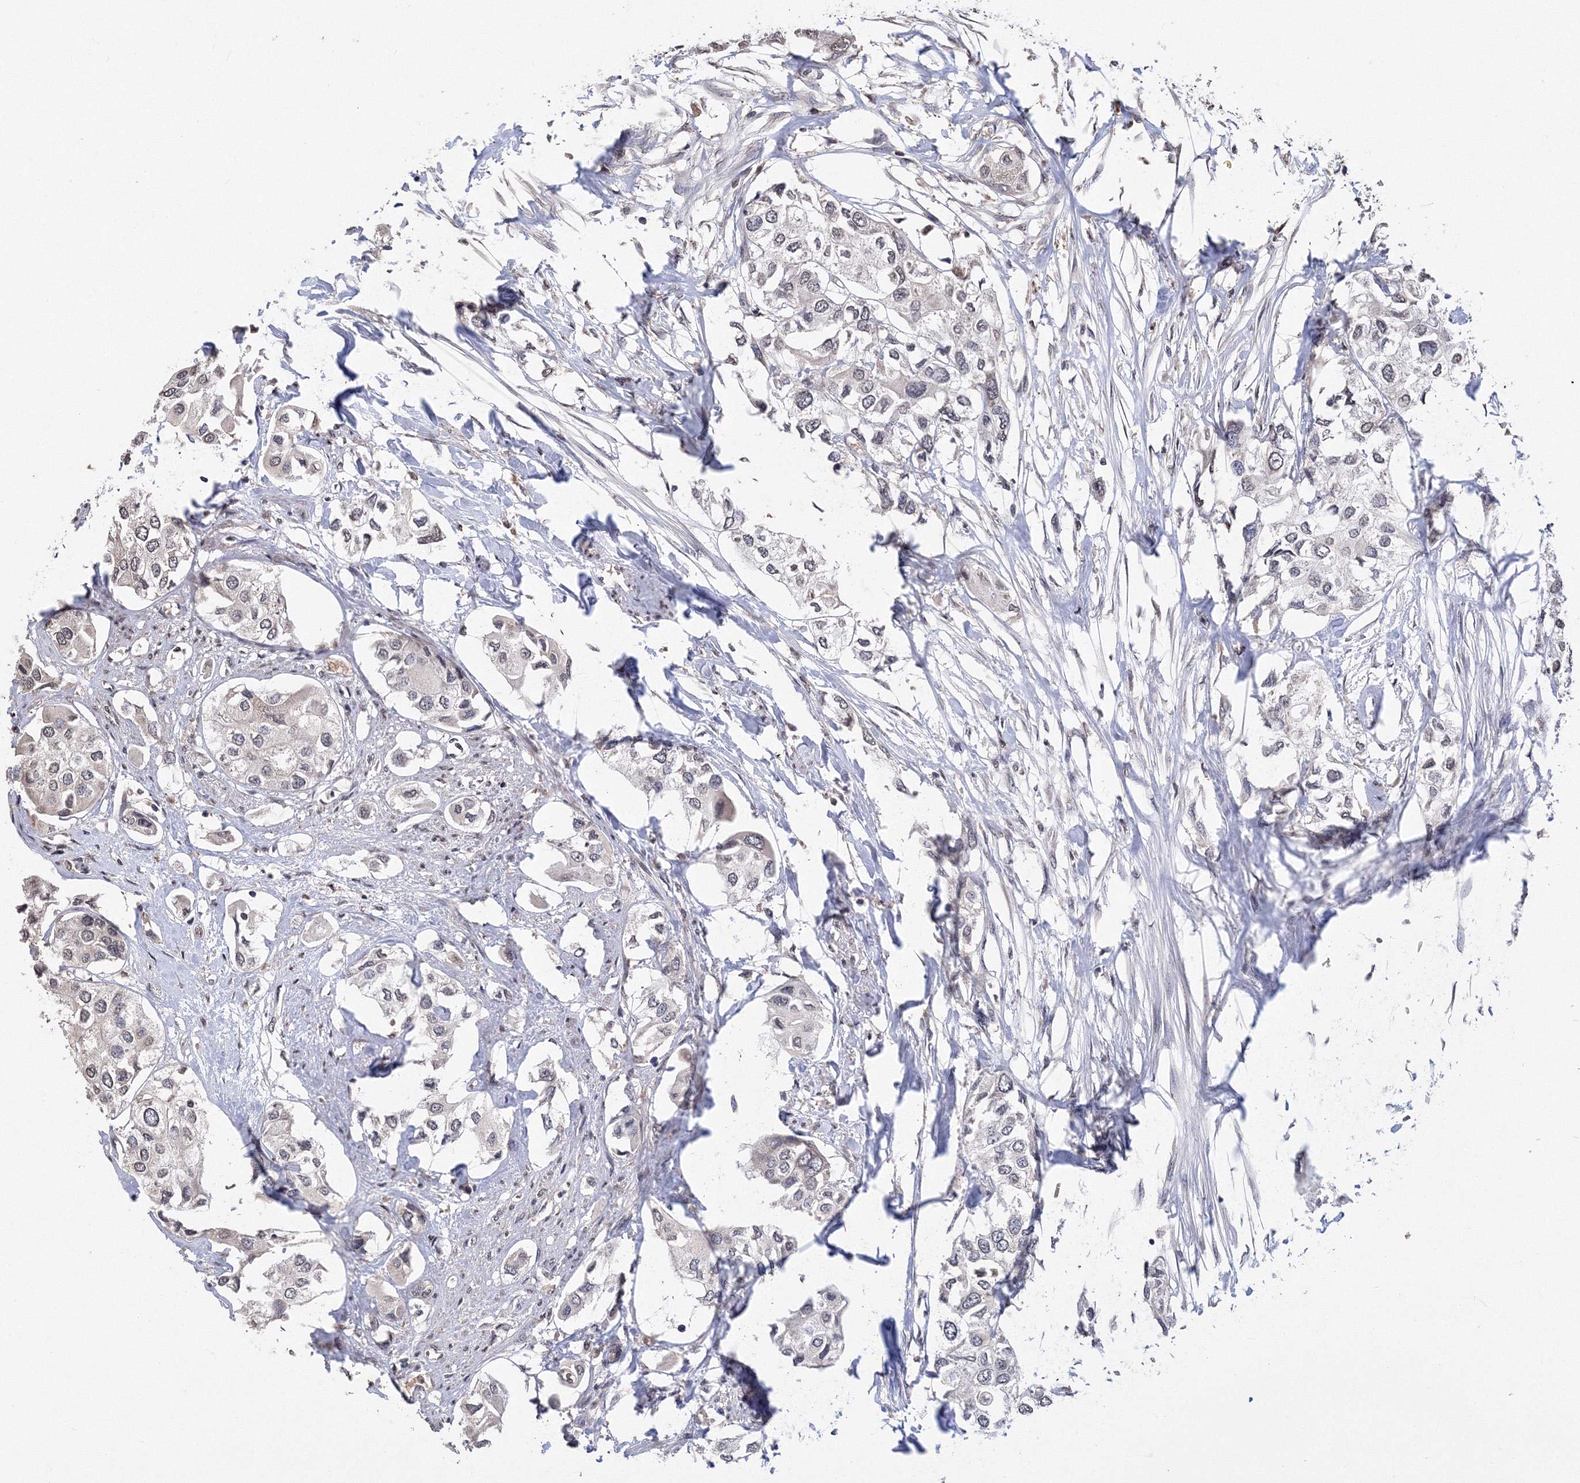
{"staining": {"intensity": "weak", "quantity": "25%-75%", "location": "nuclear"}, "tissue": "urothelial cancer", "cell_type": "Tumor cells", "image_type": "cancer", "snomed": [{"axis": "morphology", "description": "Urothelial carcinoma, High grade"}, {"axis": "topography", "description": "Urinary bladder"}], "caption": "Immunohistochemical staining of human urothelial carcinoma (high-grade) reveals low levels of weak nuclear positivity in about 25%-75% of tumor cells.", "gene": "GPN1", "patient": {"sex": "male", "age": 64}}